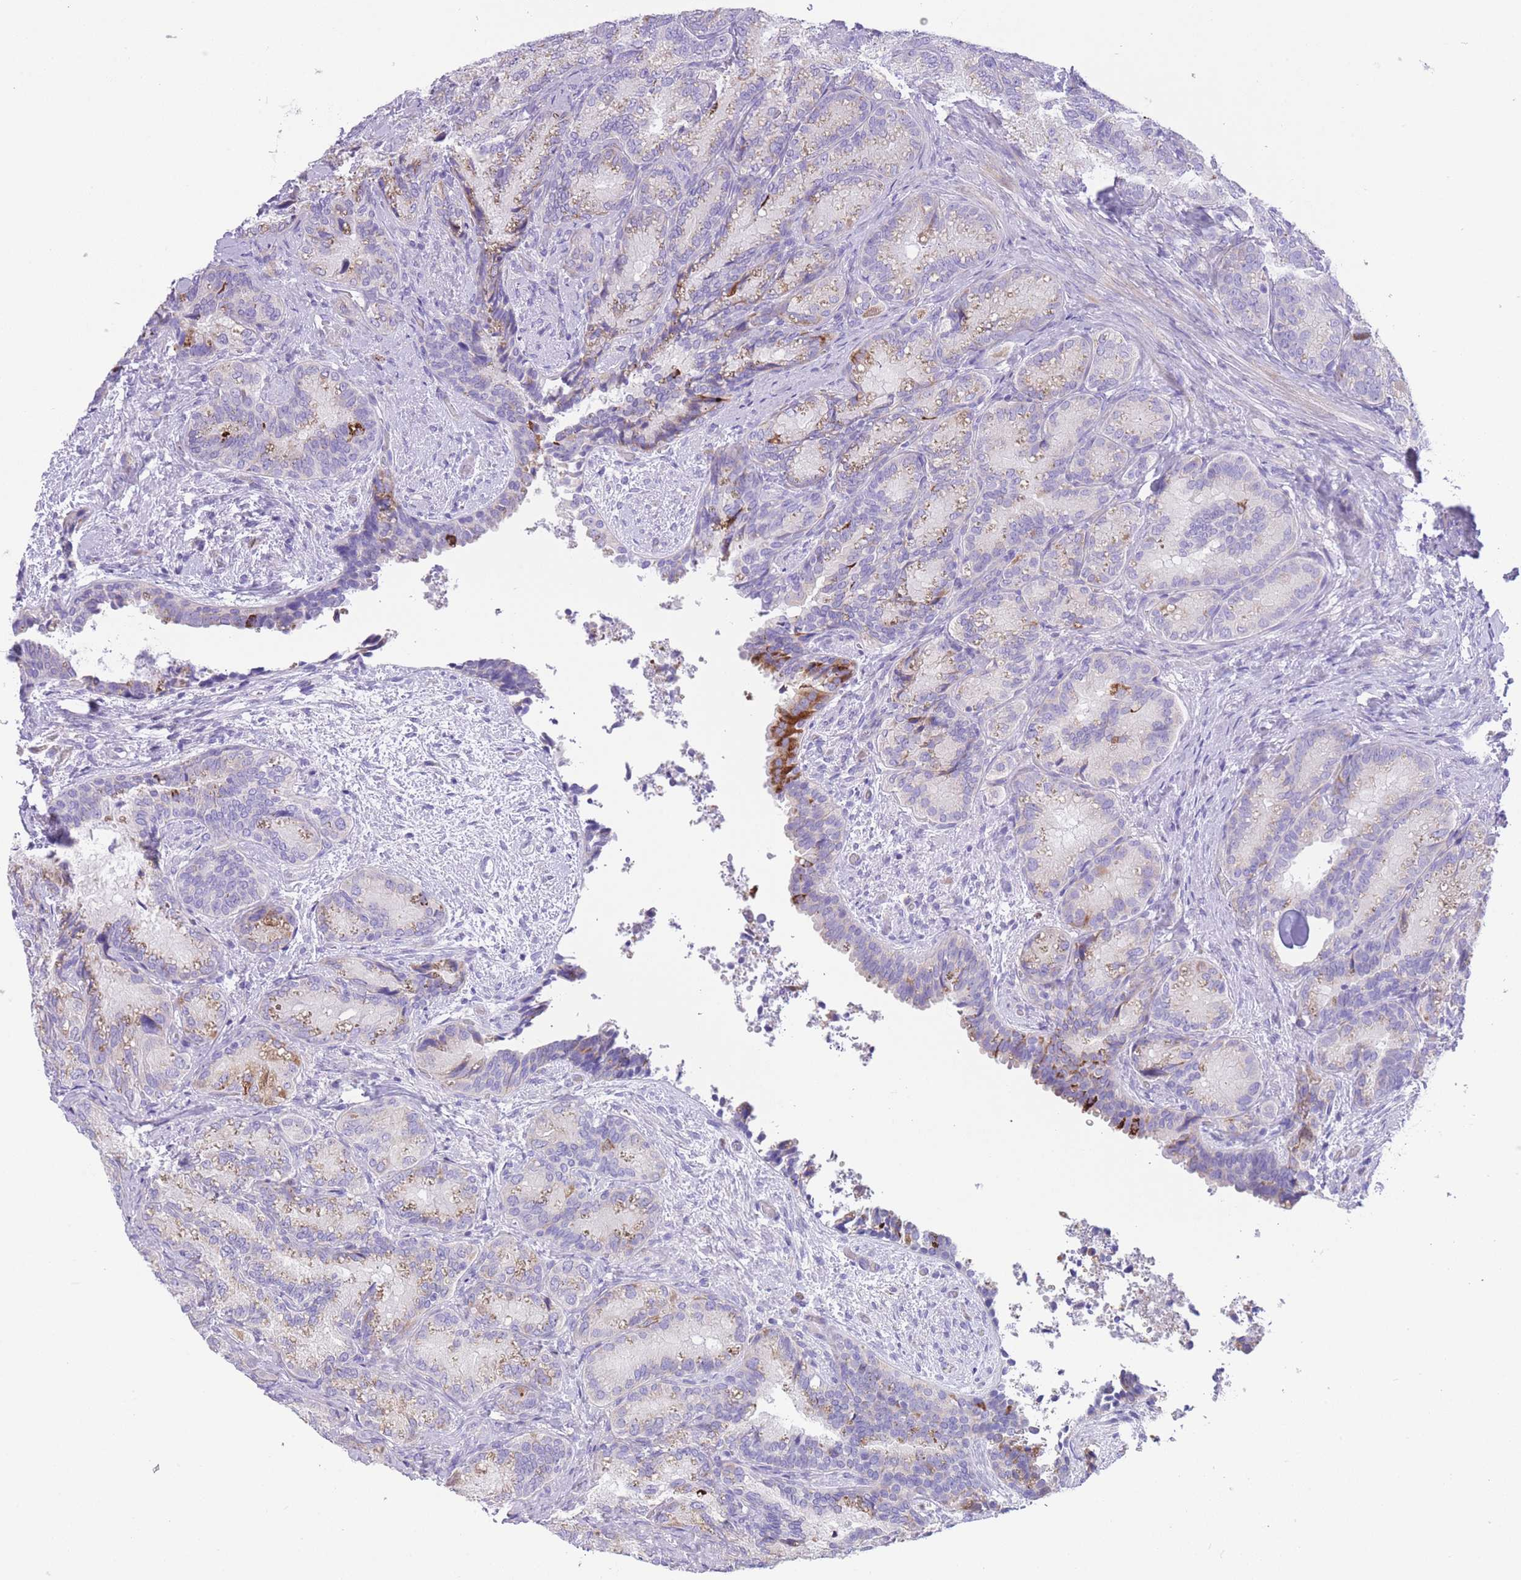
{"staining": {"intensity": "moderate", "quantity": "<25%", "location": "cytoplasmic/membranous"}, "tissue": "seminal vesicle", "cell_type": "Glandular cells", "image_type": "normal", "snomed": [{"axis": "morphology", "description": "Normal tissue, NOS"}, {"axis": "topography", "description": "Seminal veicle"}], "caption": "This micrograph reveals IHC staining of unremarkable seminal vesicle, with low moderate cytoplasmic/membranous expression in approximately <25% of glandular cells.", "gene": "QTRT1", "patient": {"sex": "male", "age": 58}}